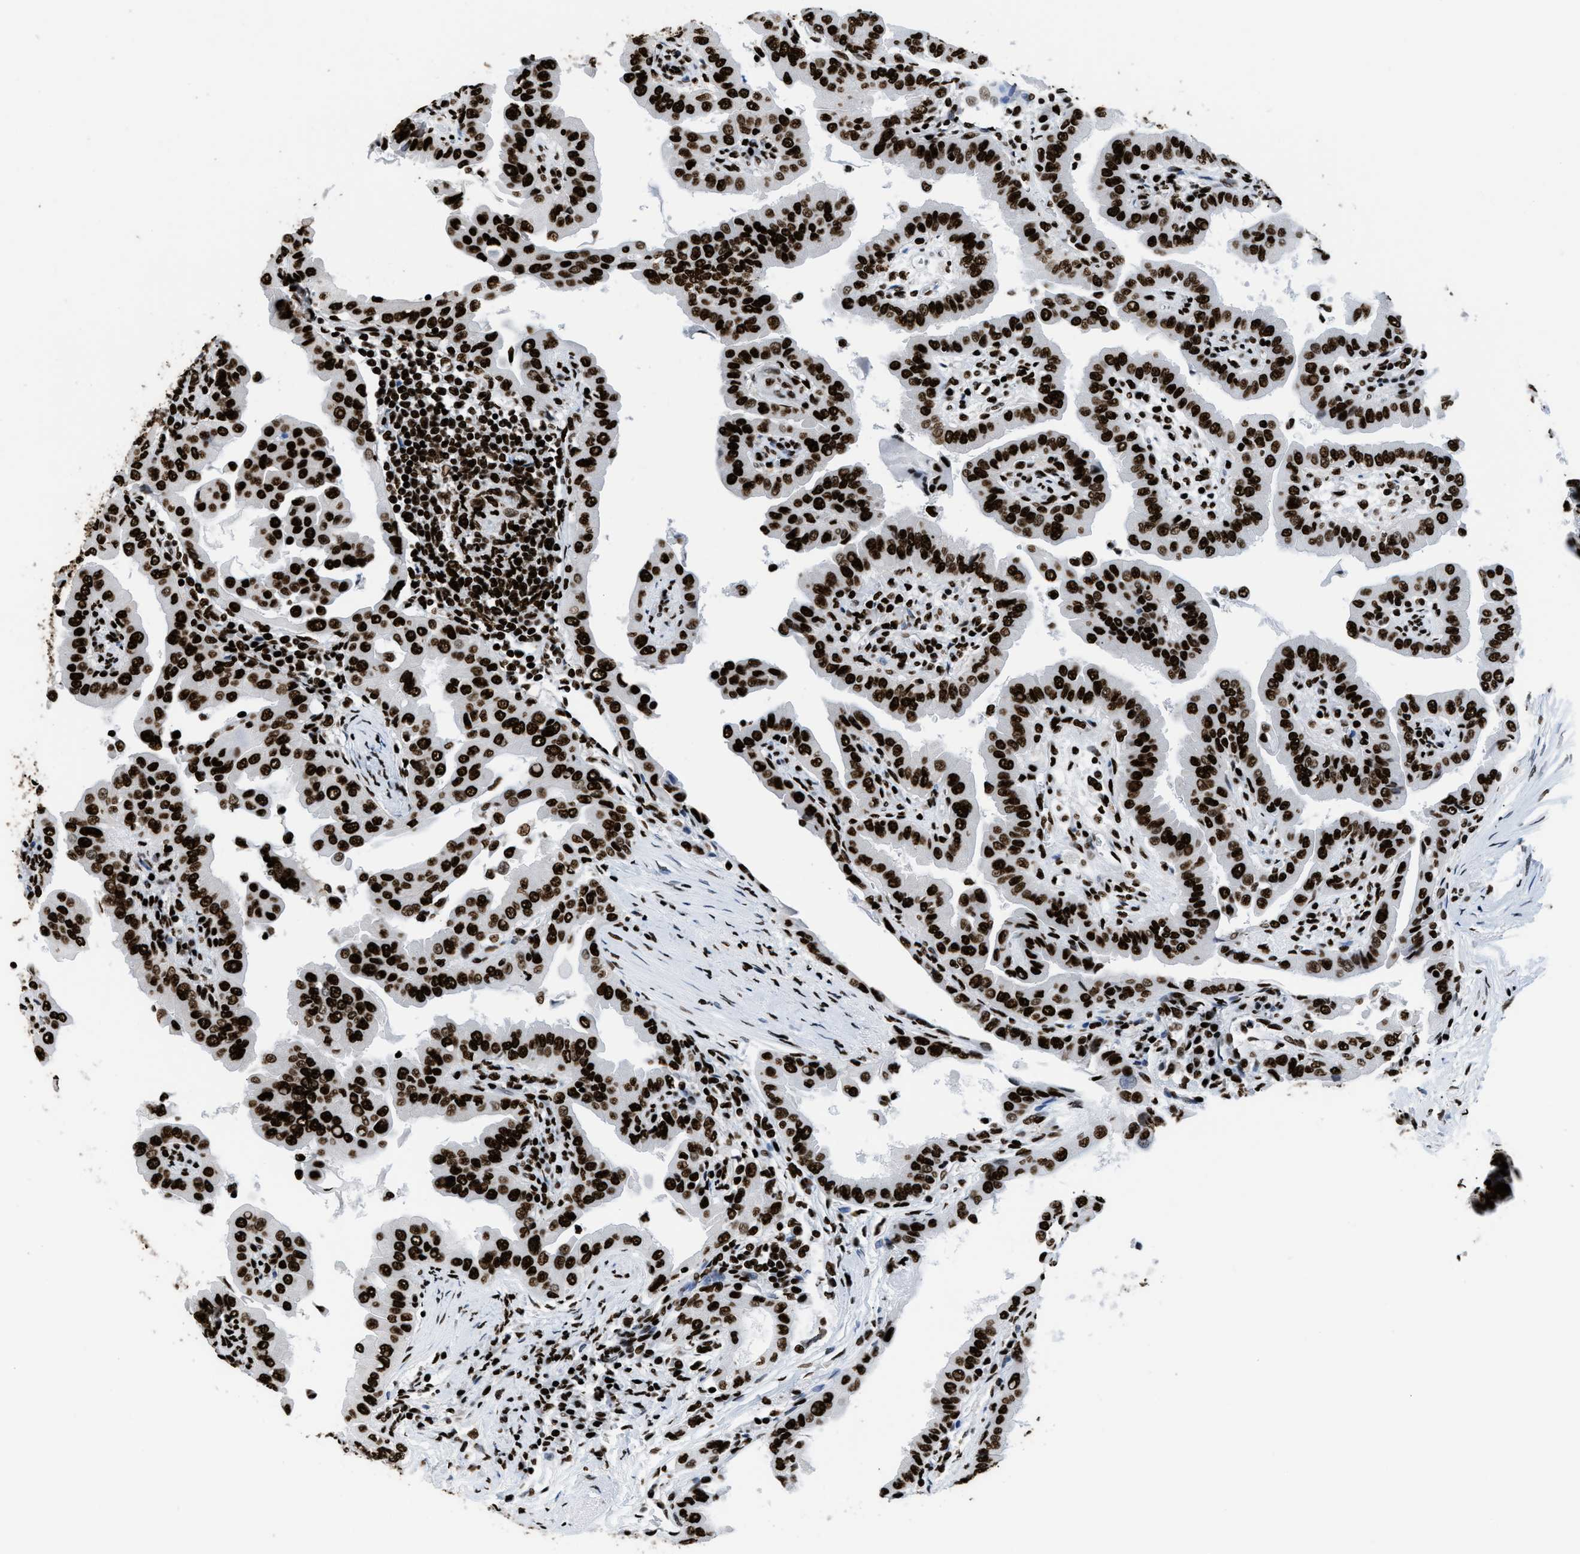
{"staining": {"intensity": "strong", "quantity": ">75%", "location": "nuclear"}, "tissue": "thyroid cancer", "cell_type": "Tumor cells", "image_type": "cancer", "snomed": [{"axis": "morphology", "description": "Papillary adenocarcinoma, NOS"}, {"axis": "topography", "description": "Thyroid gland"}], "caption": "A micrograph of thyroid cancer stained for a protein reveals strong nuclear brown staining in tumor cells. The staining is performed using DAB brown chromogen to label protein expression. The nuclei are counter-stained blue using hematoxylin.", "gene": "HNRNPM", "patient": {"sex": "male", "age": 33}}